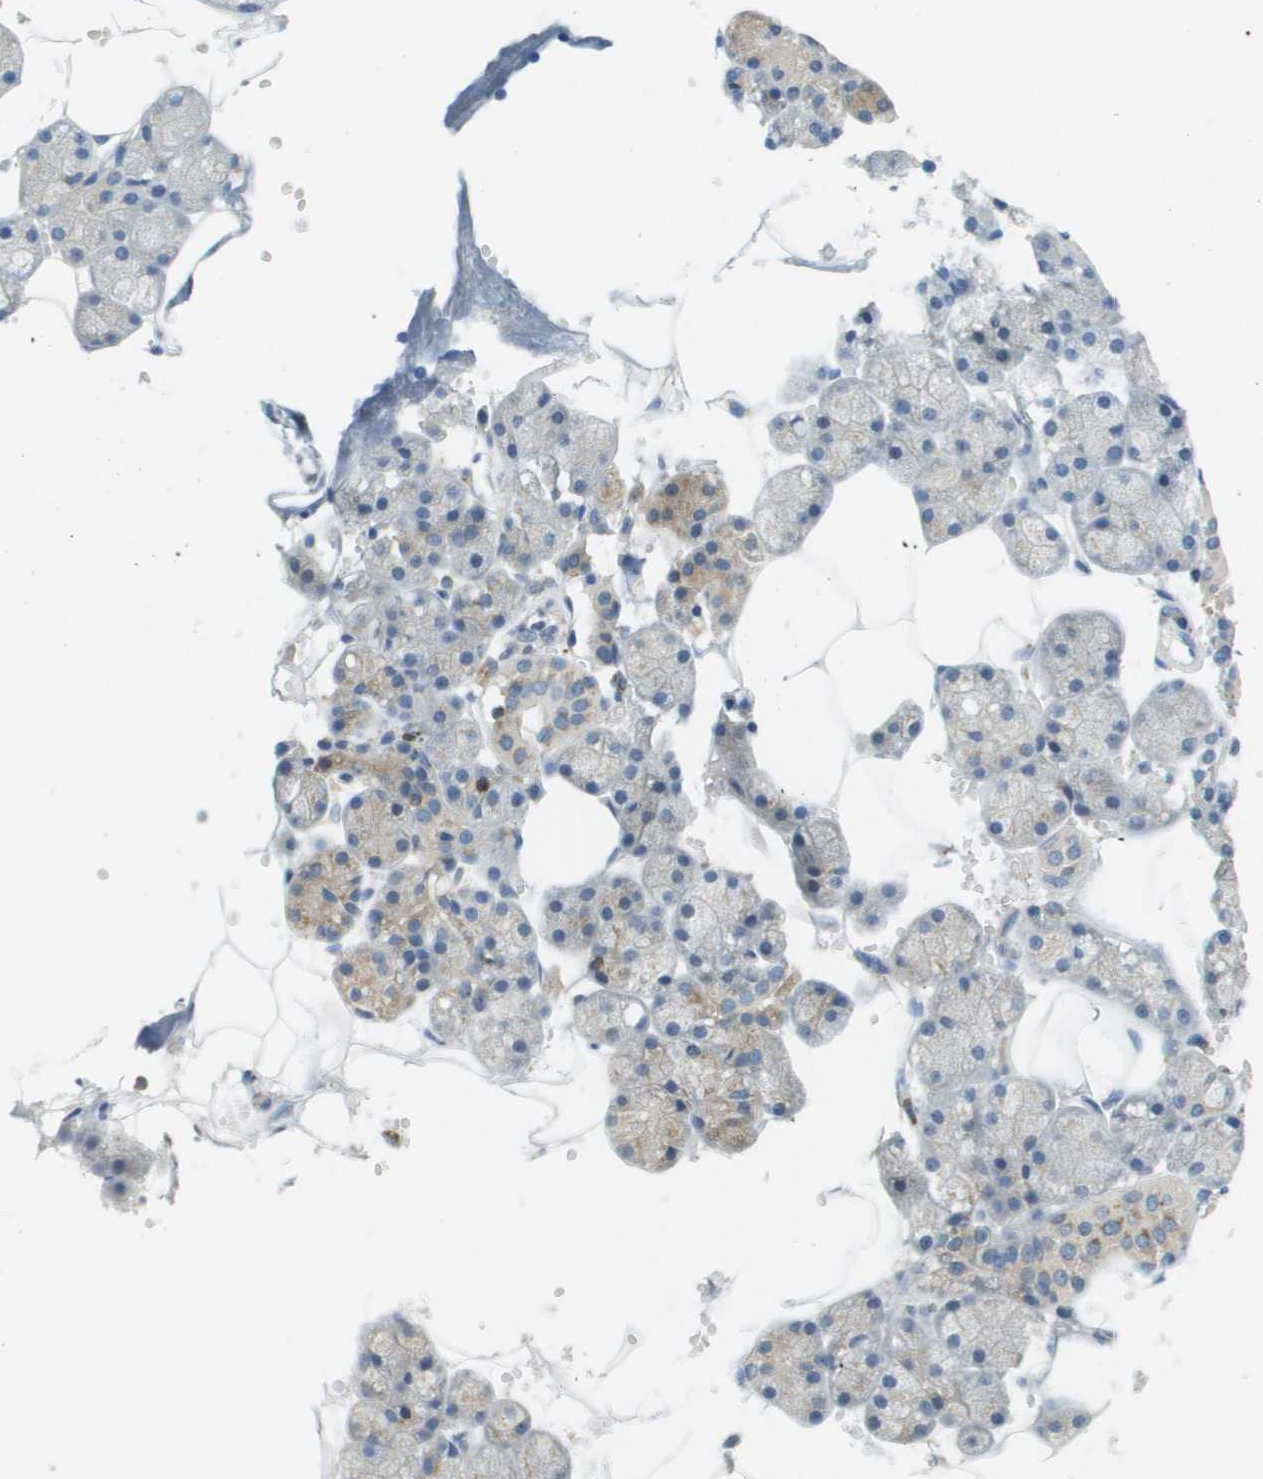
{"staining": {"intensity": "moderate", "quantity": "25%-75%", "location": "cytoplasmic/membranous"}, "tissue": "salivary gland", "cell_type": "Glandular cells", "image_type": "normal", "snomed": [{"axis": "morphology", "description": "Normal tissue, NOS"}, {"axis": "topography", "description": "Salivary gland"}], "caption": "Normal salivary gland was stained to show a protein in brown. There is medium levels of moderate cytoplasmic/membranous expression in approximately 25%-75% of glandular cells.", "gene": "PLBD2", "patient": {"sex": "male", "age": 62}}